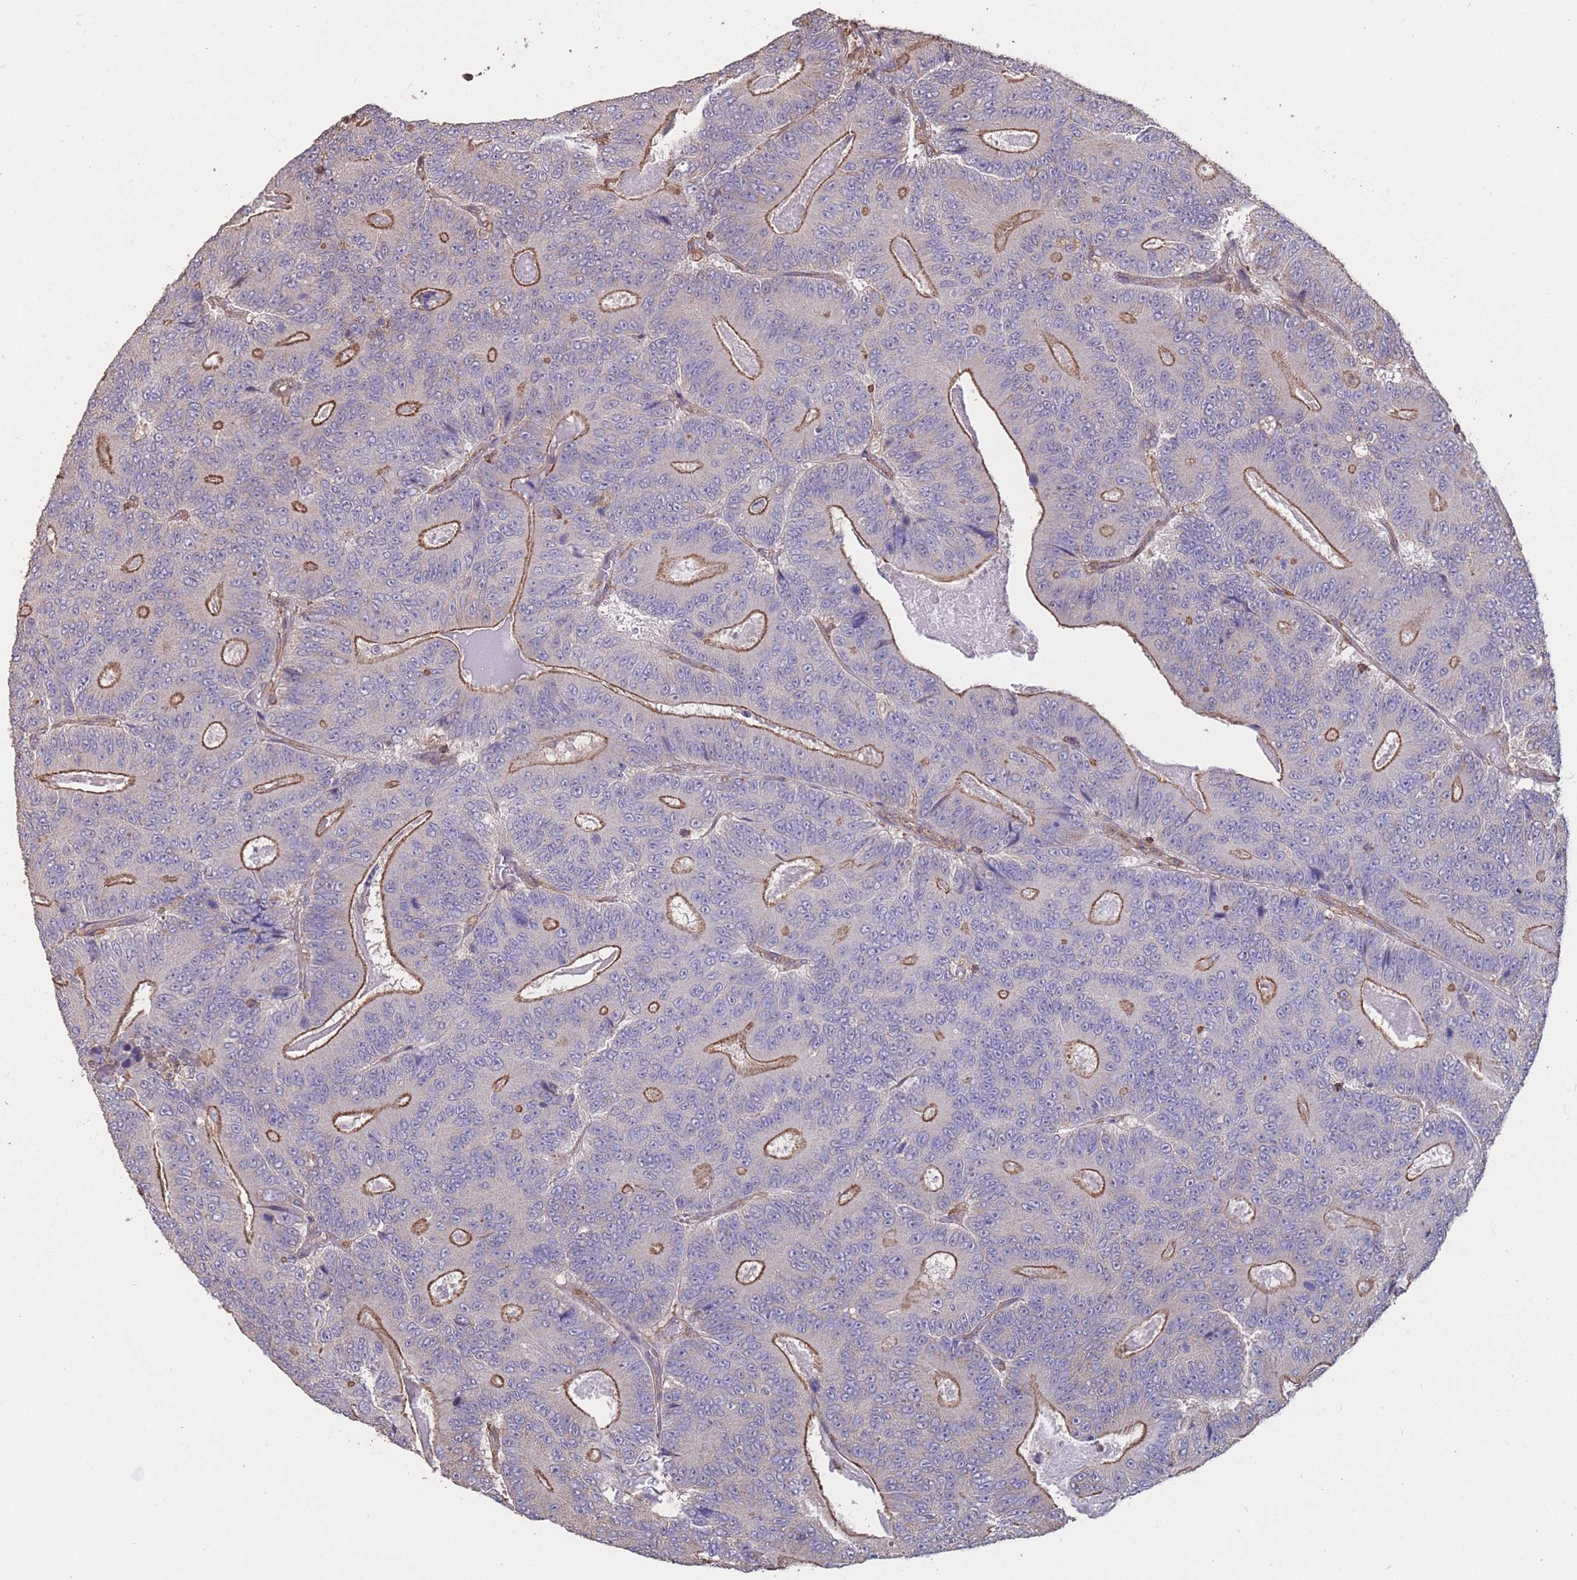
{"staining": {"intensity": "moderate", "quantity": "25%-75%", "location": "cytoplasmic/membranous"}, "tissue": "colorectal cancer", "cell_type": "Tumor cells", "image_type": "cancer", "snomed": [{"axis": "morphology", "description": "Adenocarcinoma, NOS"}, {"axis": "topography", "description": "Colon"}], "caption": "Immunohistochemistry micrograph of adenocarcinoma (colorectal) stained for a protein (brown), which exhibits medium levels of moderate cytoplasmic/membranous staining in approximately 25%-75% of tumor cells.", "gene": "NUDT21", "patient": {"sex": "male", "age": 83}}